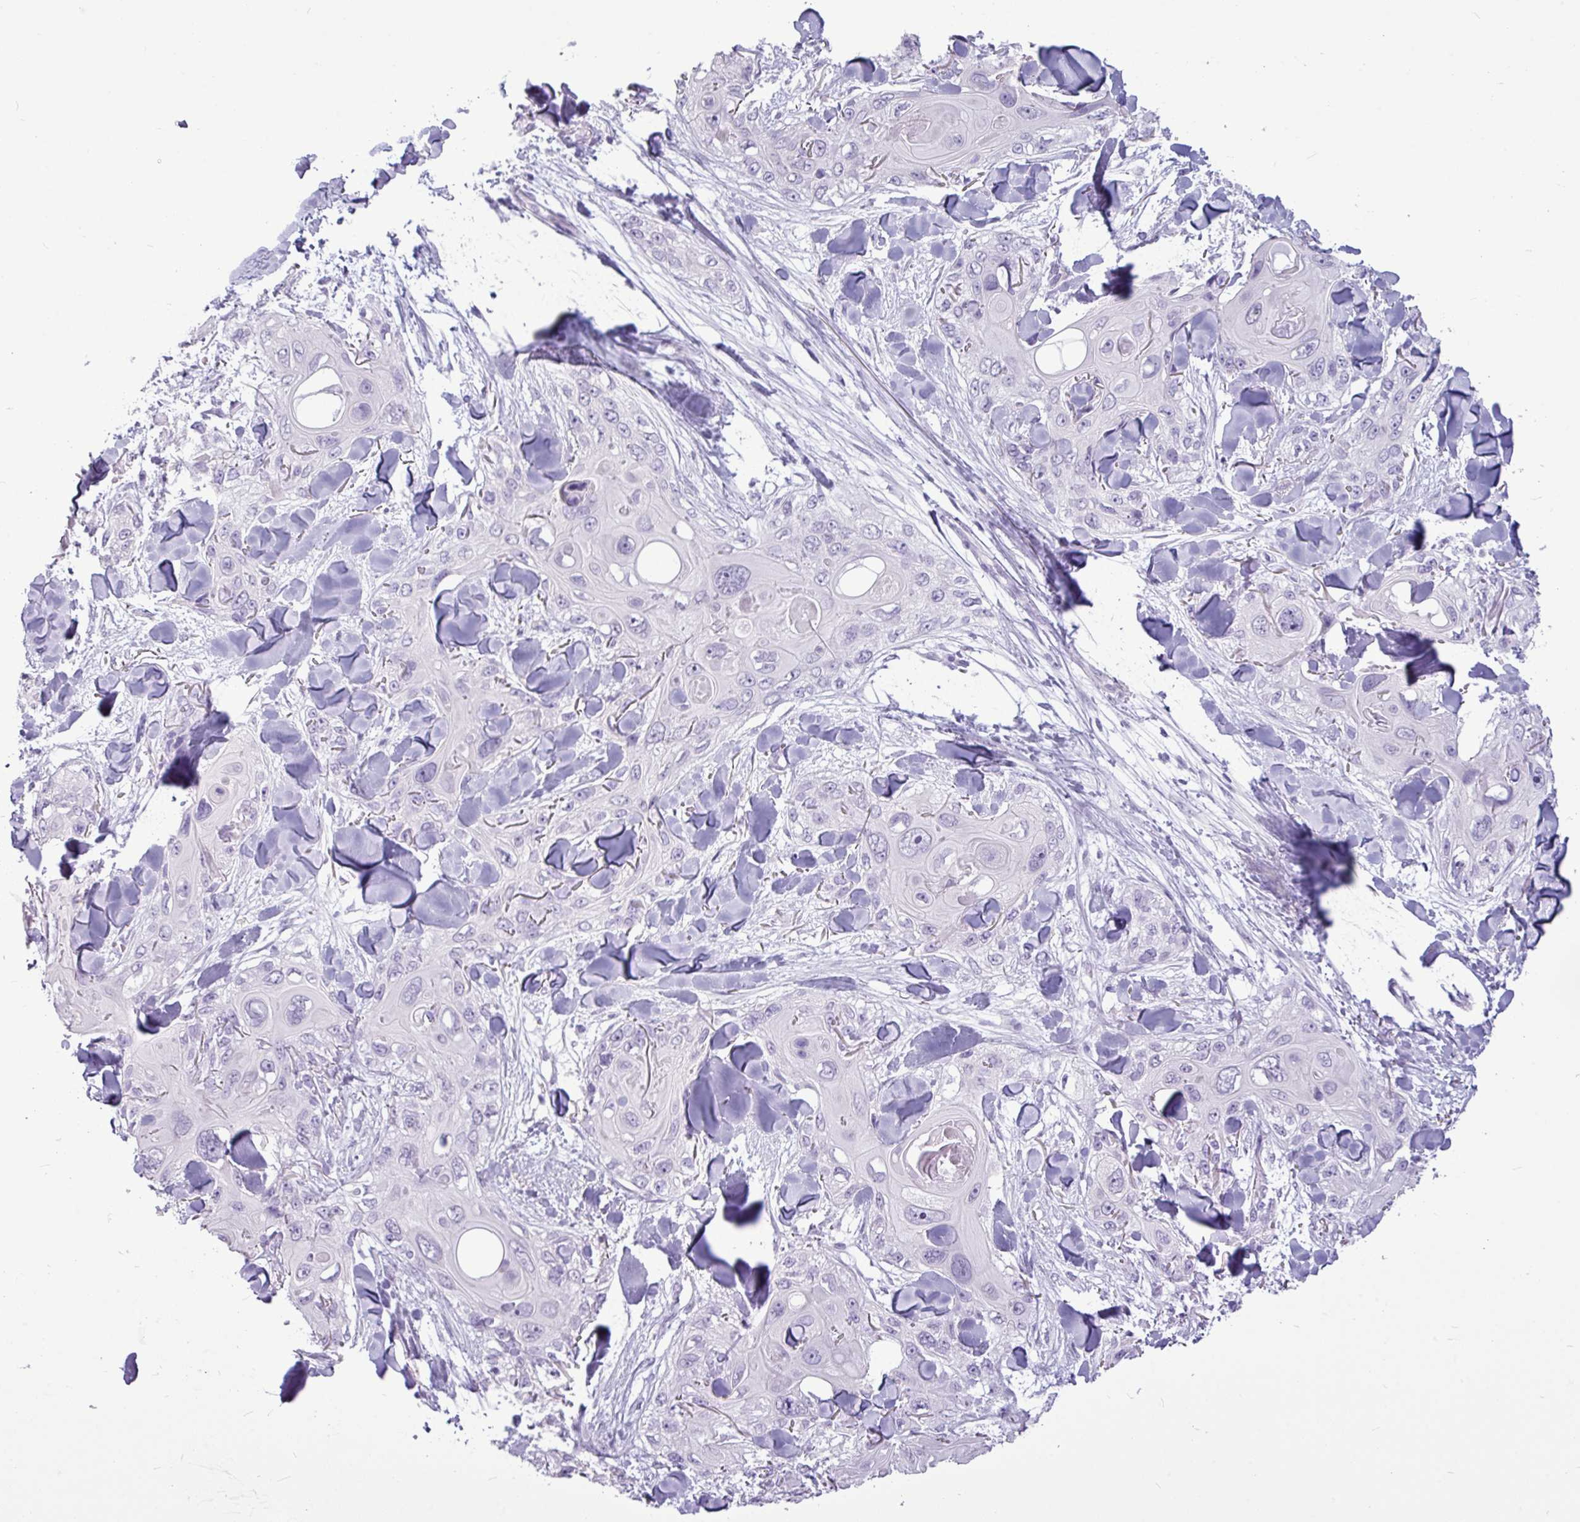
{"staining": {"intensity": "negative", "quantity": "none", "location": "none"}, "tissue": "skin cancer", "cell_type": "Tumor cells", "image_type": "cancer", "snomed": [{"axis": "morphology", "description": "Normal tissue, NOS"}, {"axis": "morphology", "description": "Squamous cell carcinoma, NOS"}, {"axis": "topography", "description": "Skin"}], "caption": "A high-resolution photomicrograph shows IHC staining of skin squamous cell carcinoma, which displays no significant positivity in tumor cells.", "gene": "AMY2A", "patient": {"sex": "male", "age": 72}}